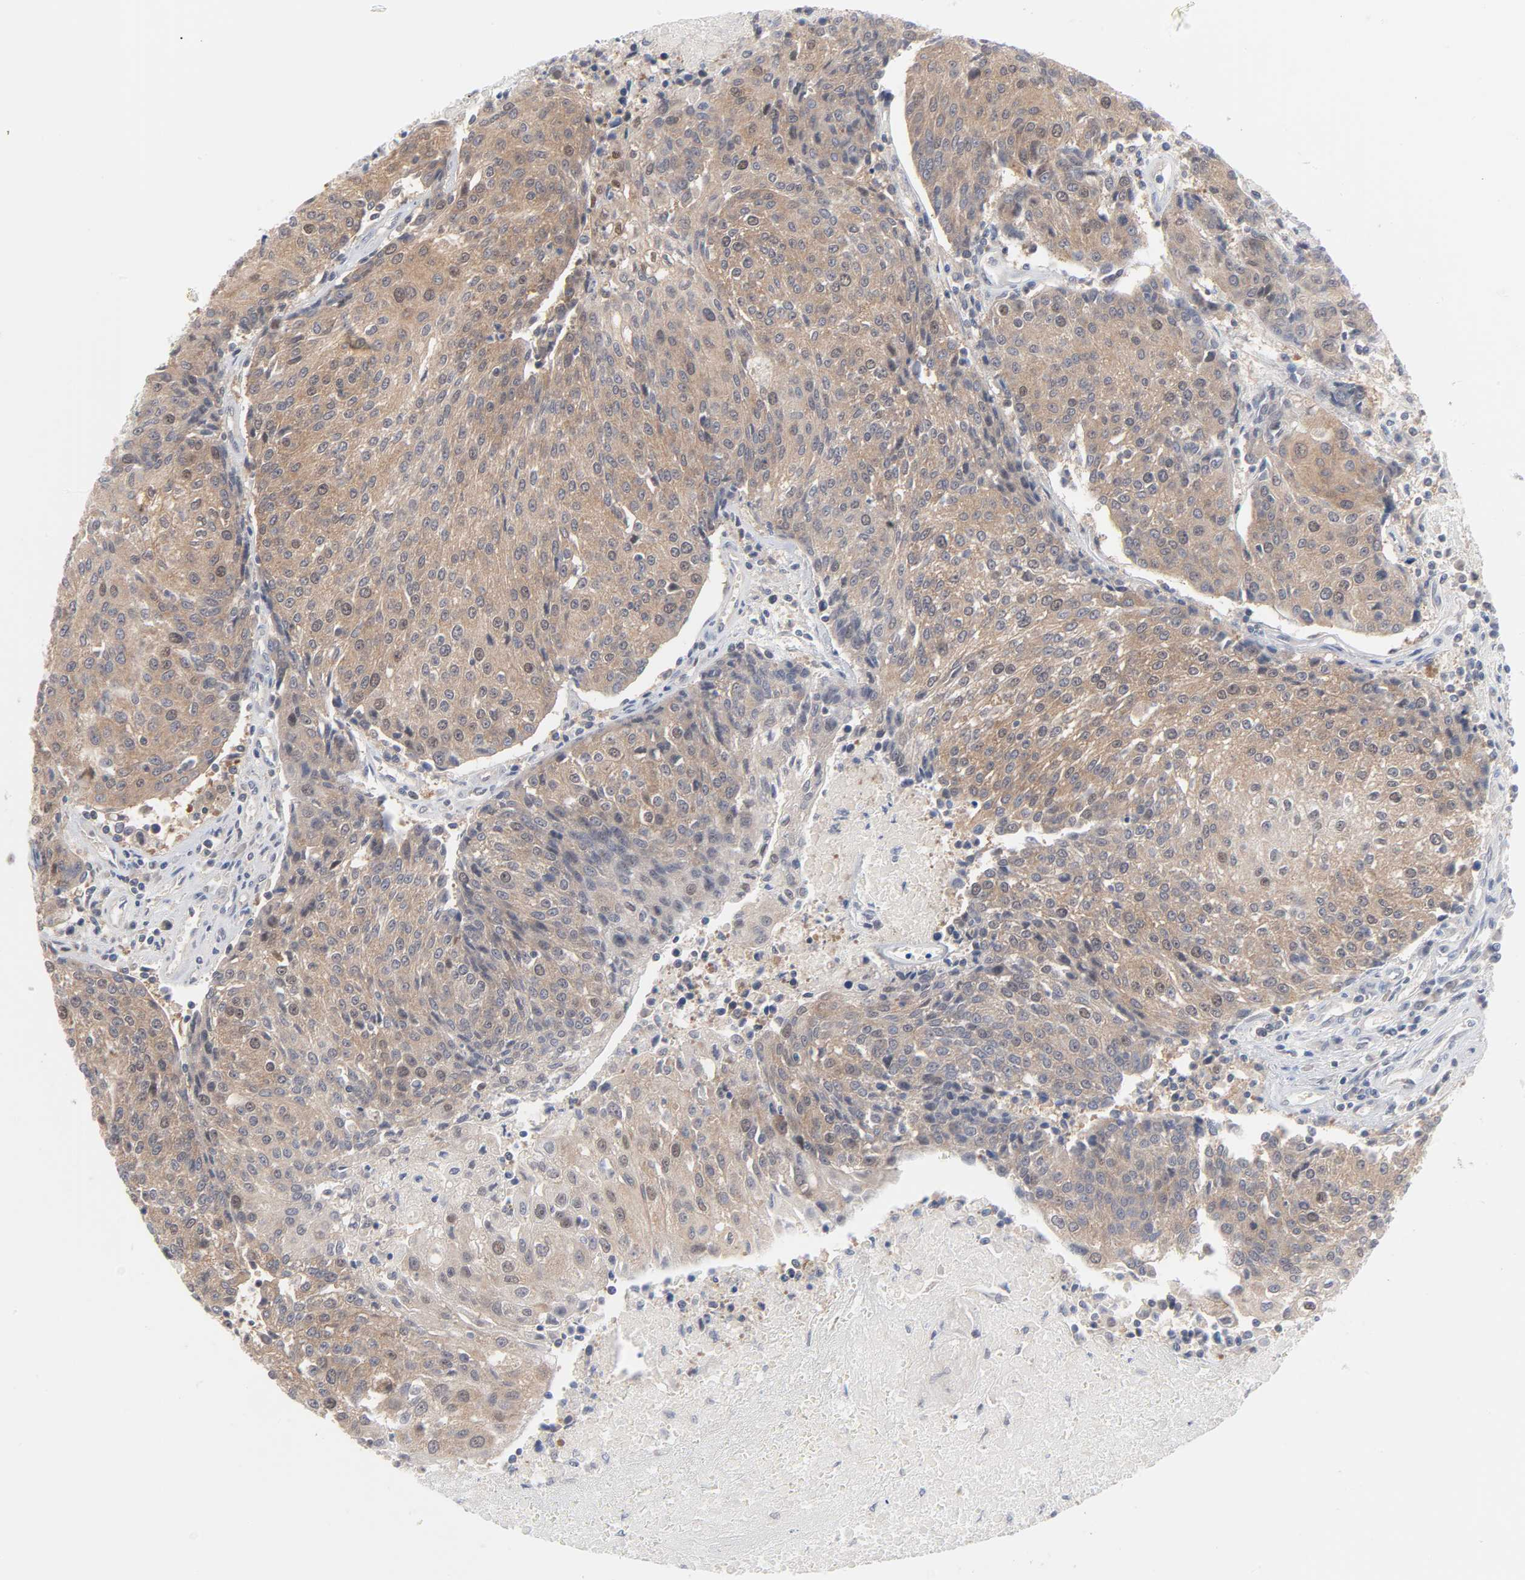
{"staining": {"intensity": "moderate", "quantity": ">75%", "location": "cytoplasmic/membranous"}, "tissue": "urothelial cancer", "cell_type": "Tumor cells", "image_type": "cancer", "snomed": [{"axis": "morphology", "description": "Urothelial carcinoma, High grade"}, {"axis": "topography", "description": "Urinary bladder"}], "caption": "High-power microscopy captured an immunohistochemistry (IHC) histopathology image of high-grade urothelial carcinoma, revealing moderate cytoplasmic/membranous positivity in about >75% of tumor cells. (Stains: DAB (3,3'-diaminobenzidine) in brown, nuclei in blue, Microscopy: brightfield microscopy at high magnification).", "gene": "UBL4A", "patient": {"sex": "female", "age": 85}}